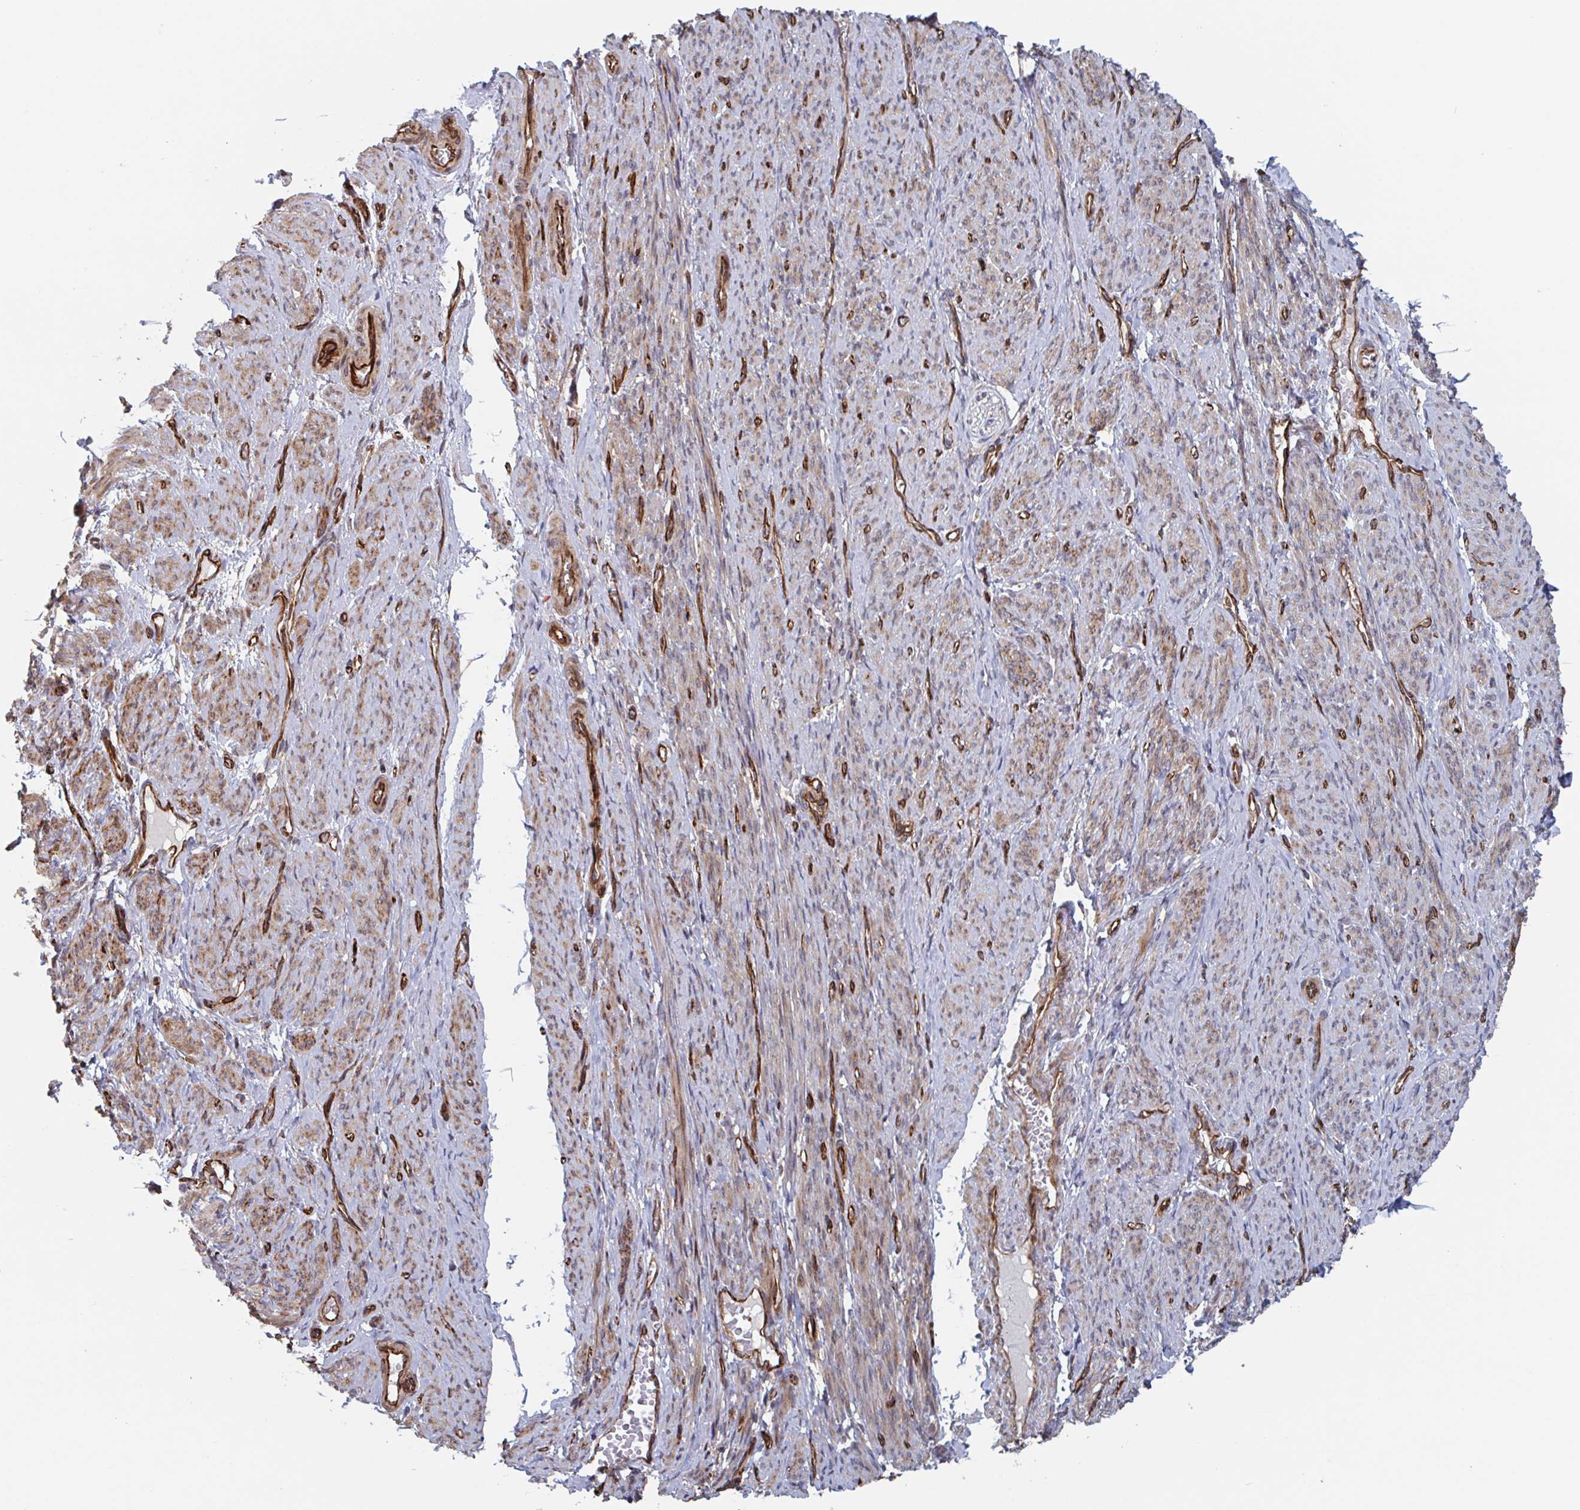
{"staining": {"intensity": "weak", "quantity": ">75%", "location": "cytoplasmic/membranous"}, "tissue": "smooth muscle", "cell_type": "Smooth muscle cells", "image_type": "normal", "snomed": [{"axis": "morphology", "description": "Normal tissue, NOS"}, {"axis": "topography", "description": "Smooth muscle"}], "caption": "DAB immunohistochemical staining of unremarkable human smooth muscle demonstrates weak cytoplasmic/membranous protein positivity in approximately >75% of smooth muscle cells. The staining was performed using DAB, with brown indicating positive protein expression. Nuclei are stained blue with hematoxylin.", "gene": "DVL3", "patient": {"sex": "female", "age": 65}}